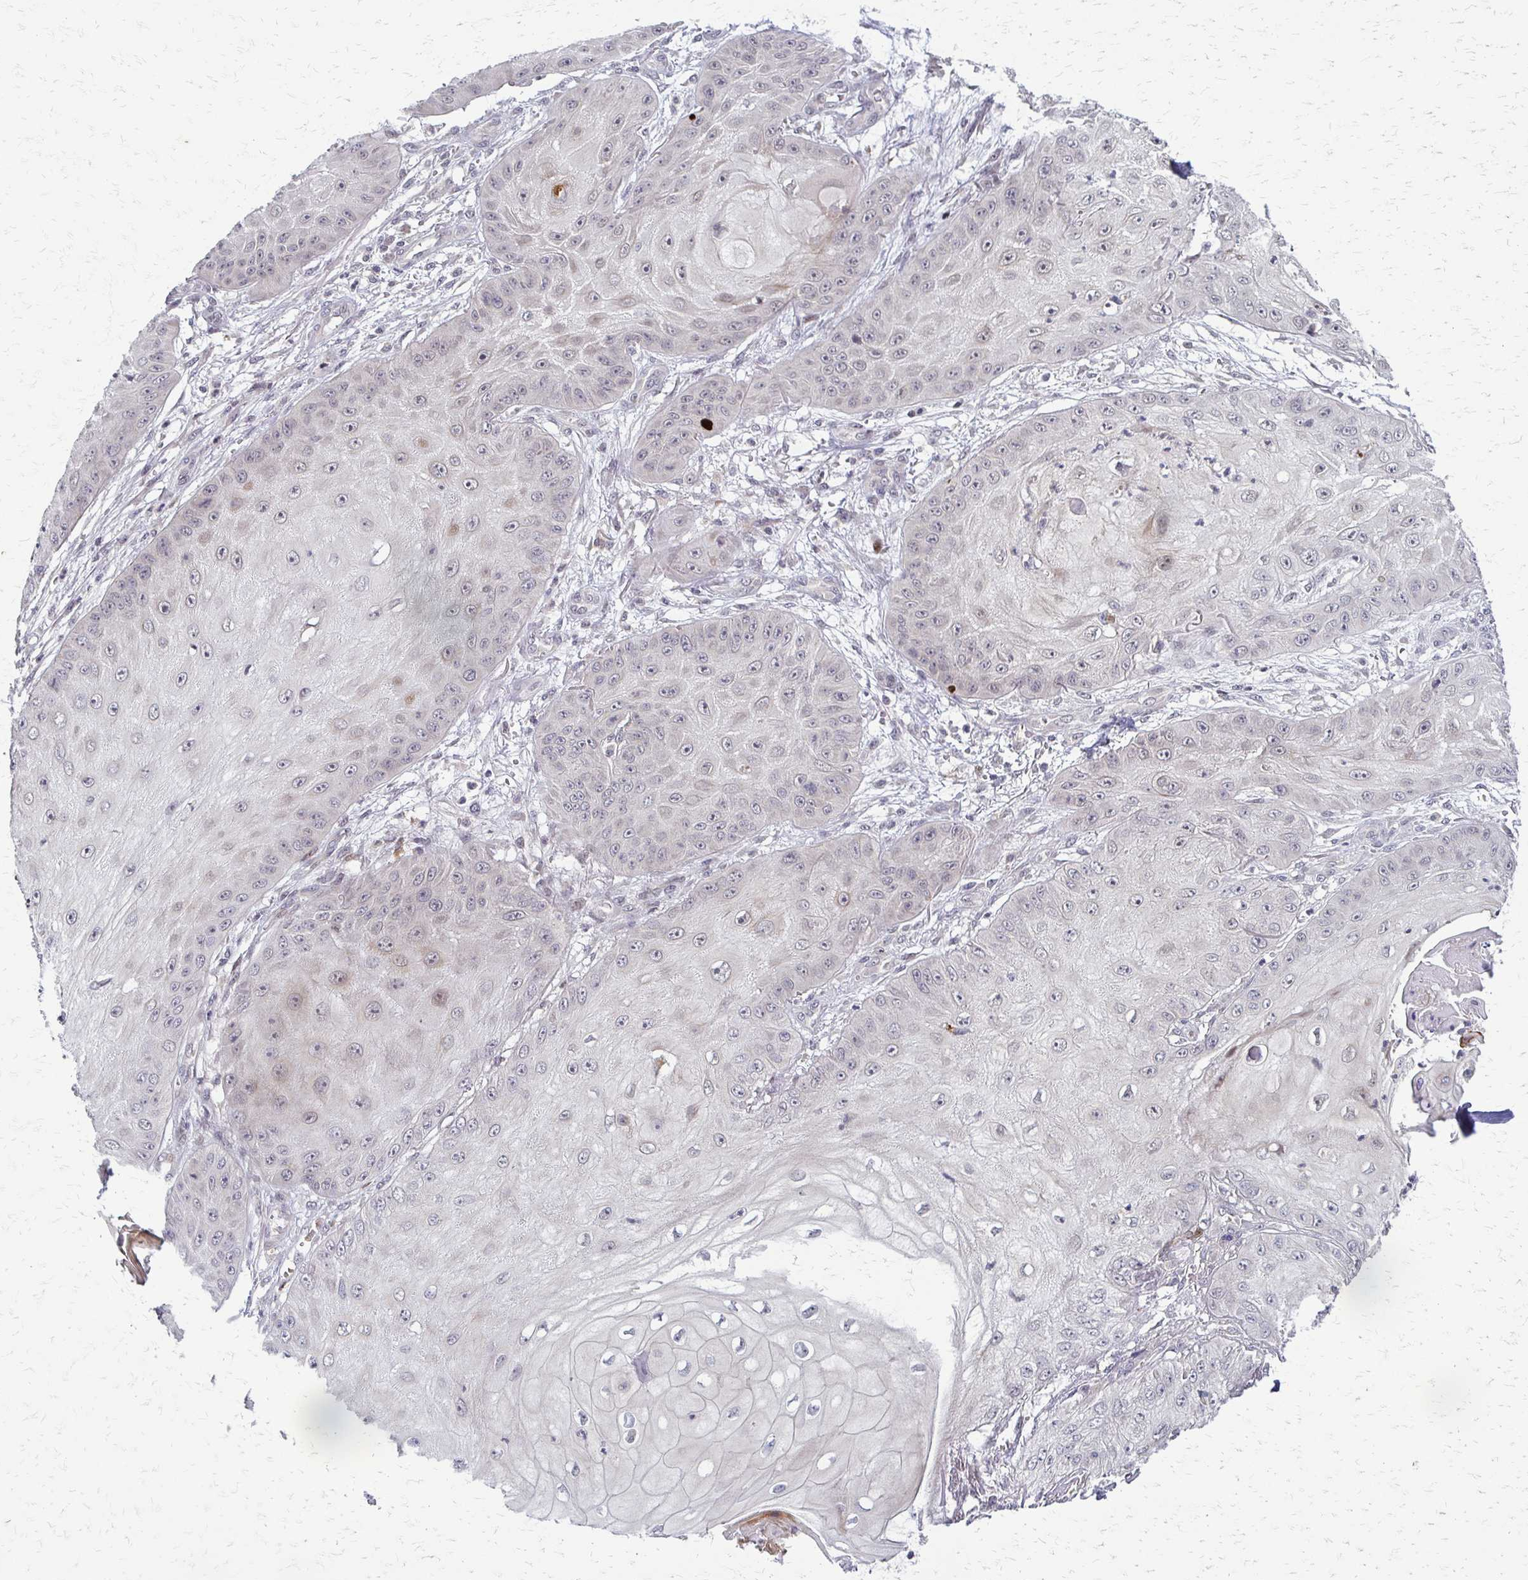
{"staining": {"intensity": "moderate", "quantity": "25%-75%", "location": "cytoplasmic/membranous,nuclear"}, "tissue": "skin cancer", "cell_type": "Tumor cells", "image_type": "cancer", "snomed": [{"axis": "morphology", "description": "Squamous cell carcinoma, NOS"}, {"axis": "topography", "description": "Skin"}], "caption": "The micrograph exhibits immunohistochemical staining of skin squamous cell carcinoma. There is moderate cytoplasmic/membranous and nuclear expression is identified in about 25%-75% of tumor cells. The staining is performed using DAB (3,3'-diaminobenzidine) brown chromogen to label protein expression. The nuclei are counter-stained blue using hematoxylin.", "gene": "TRIR", "patient": {"sex": "male", "age": 70}}